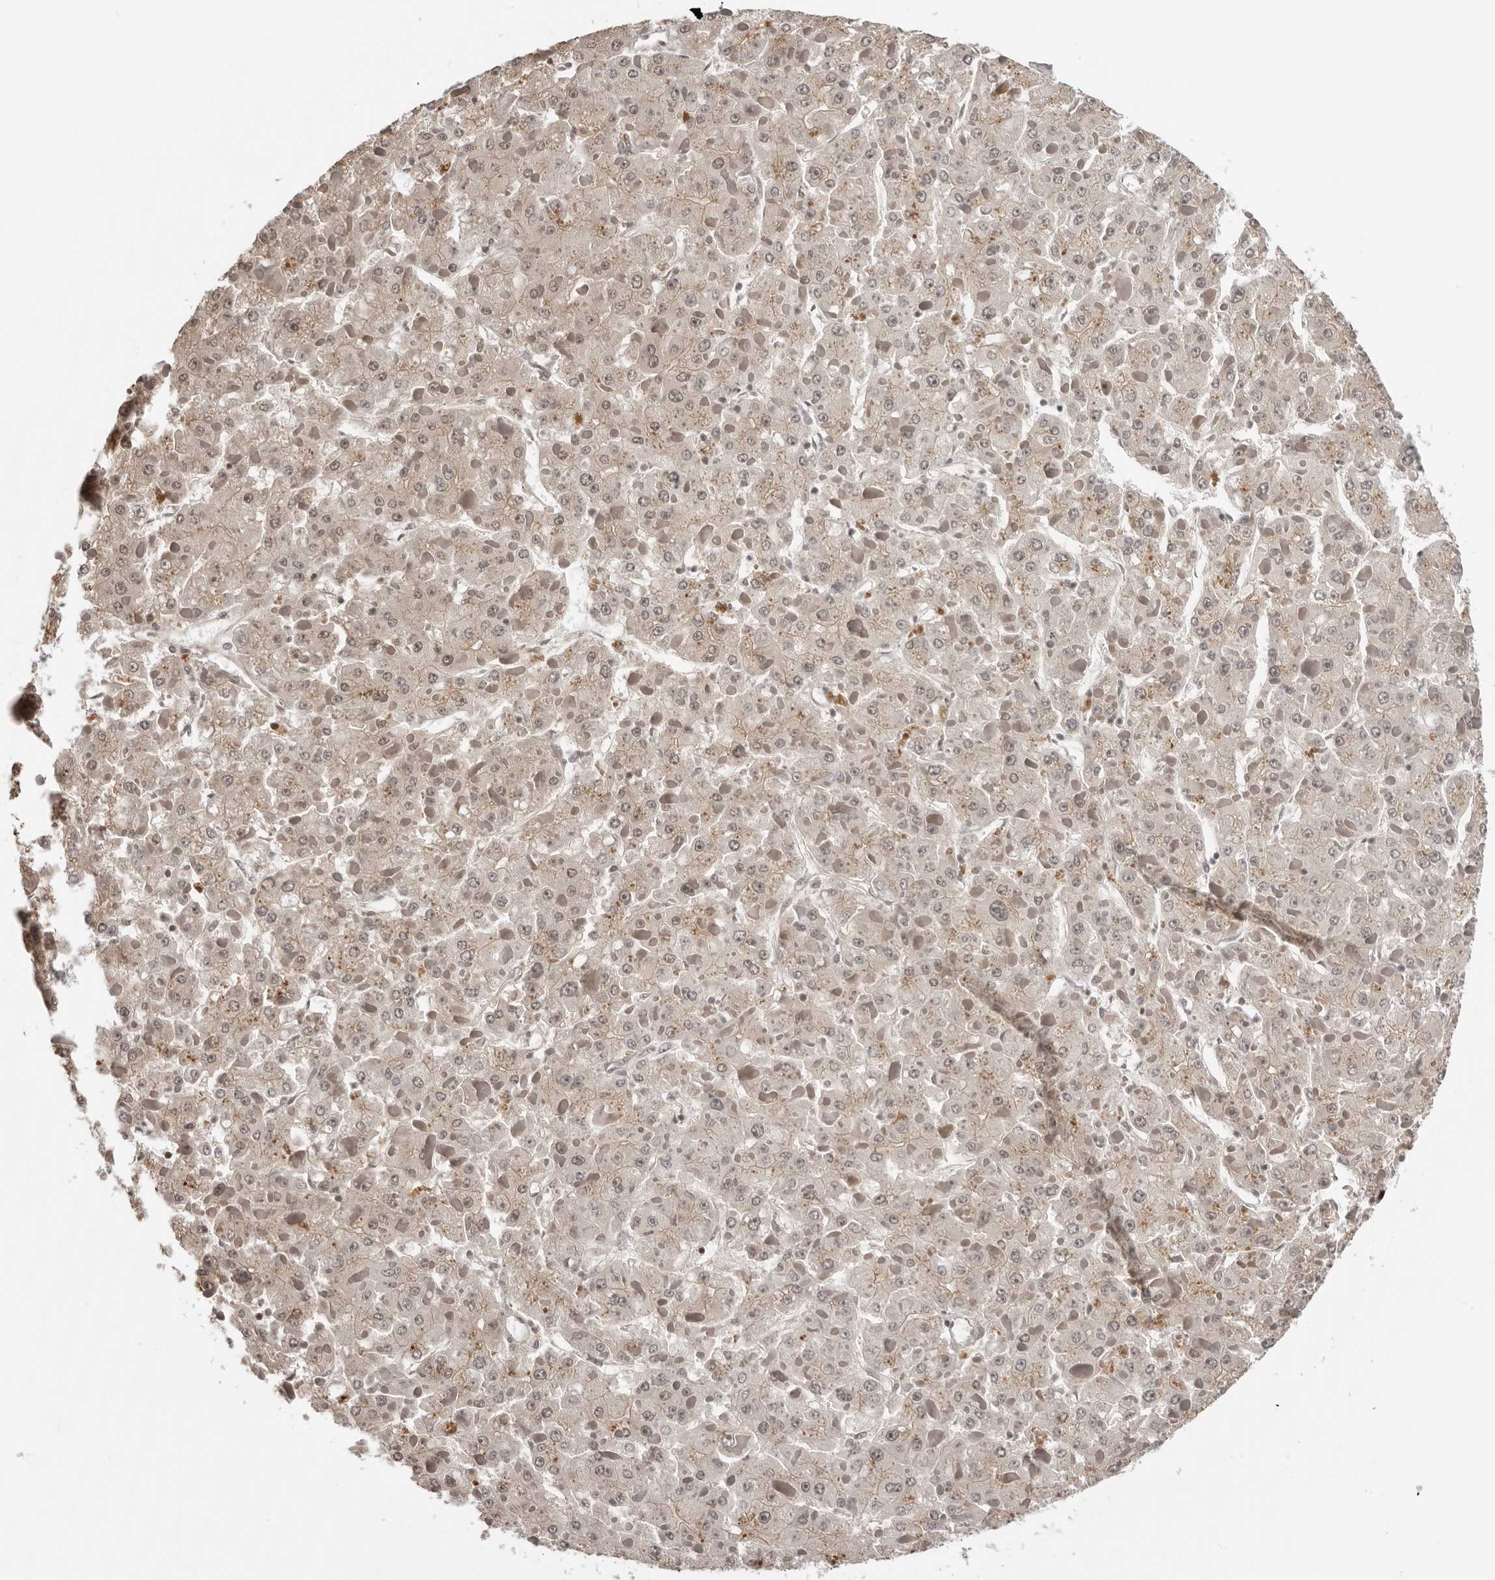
{"staining": {"intensity": "negative", "quantity": "none", "location": "none"}, "tissue": "liver cancer", "cell_type": "Tumor cells", "image_type": "cancer", "snomed": [{"axis": "morphology", "description": "Carcinoma, Hepatocellular, NOS"}, {"axis": "topography", "description": "Liver"}], "caption": "Tumor cells show no significant protein staining in liver hepatocellular carcinoma.", "gene": "SDE2", "patient": {"sex": "female", "age": 73}}